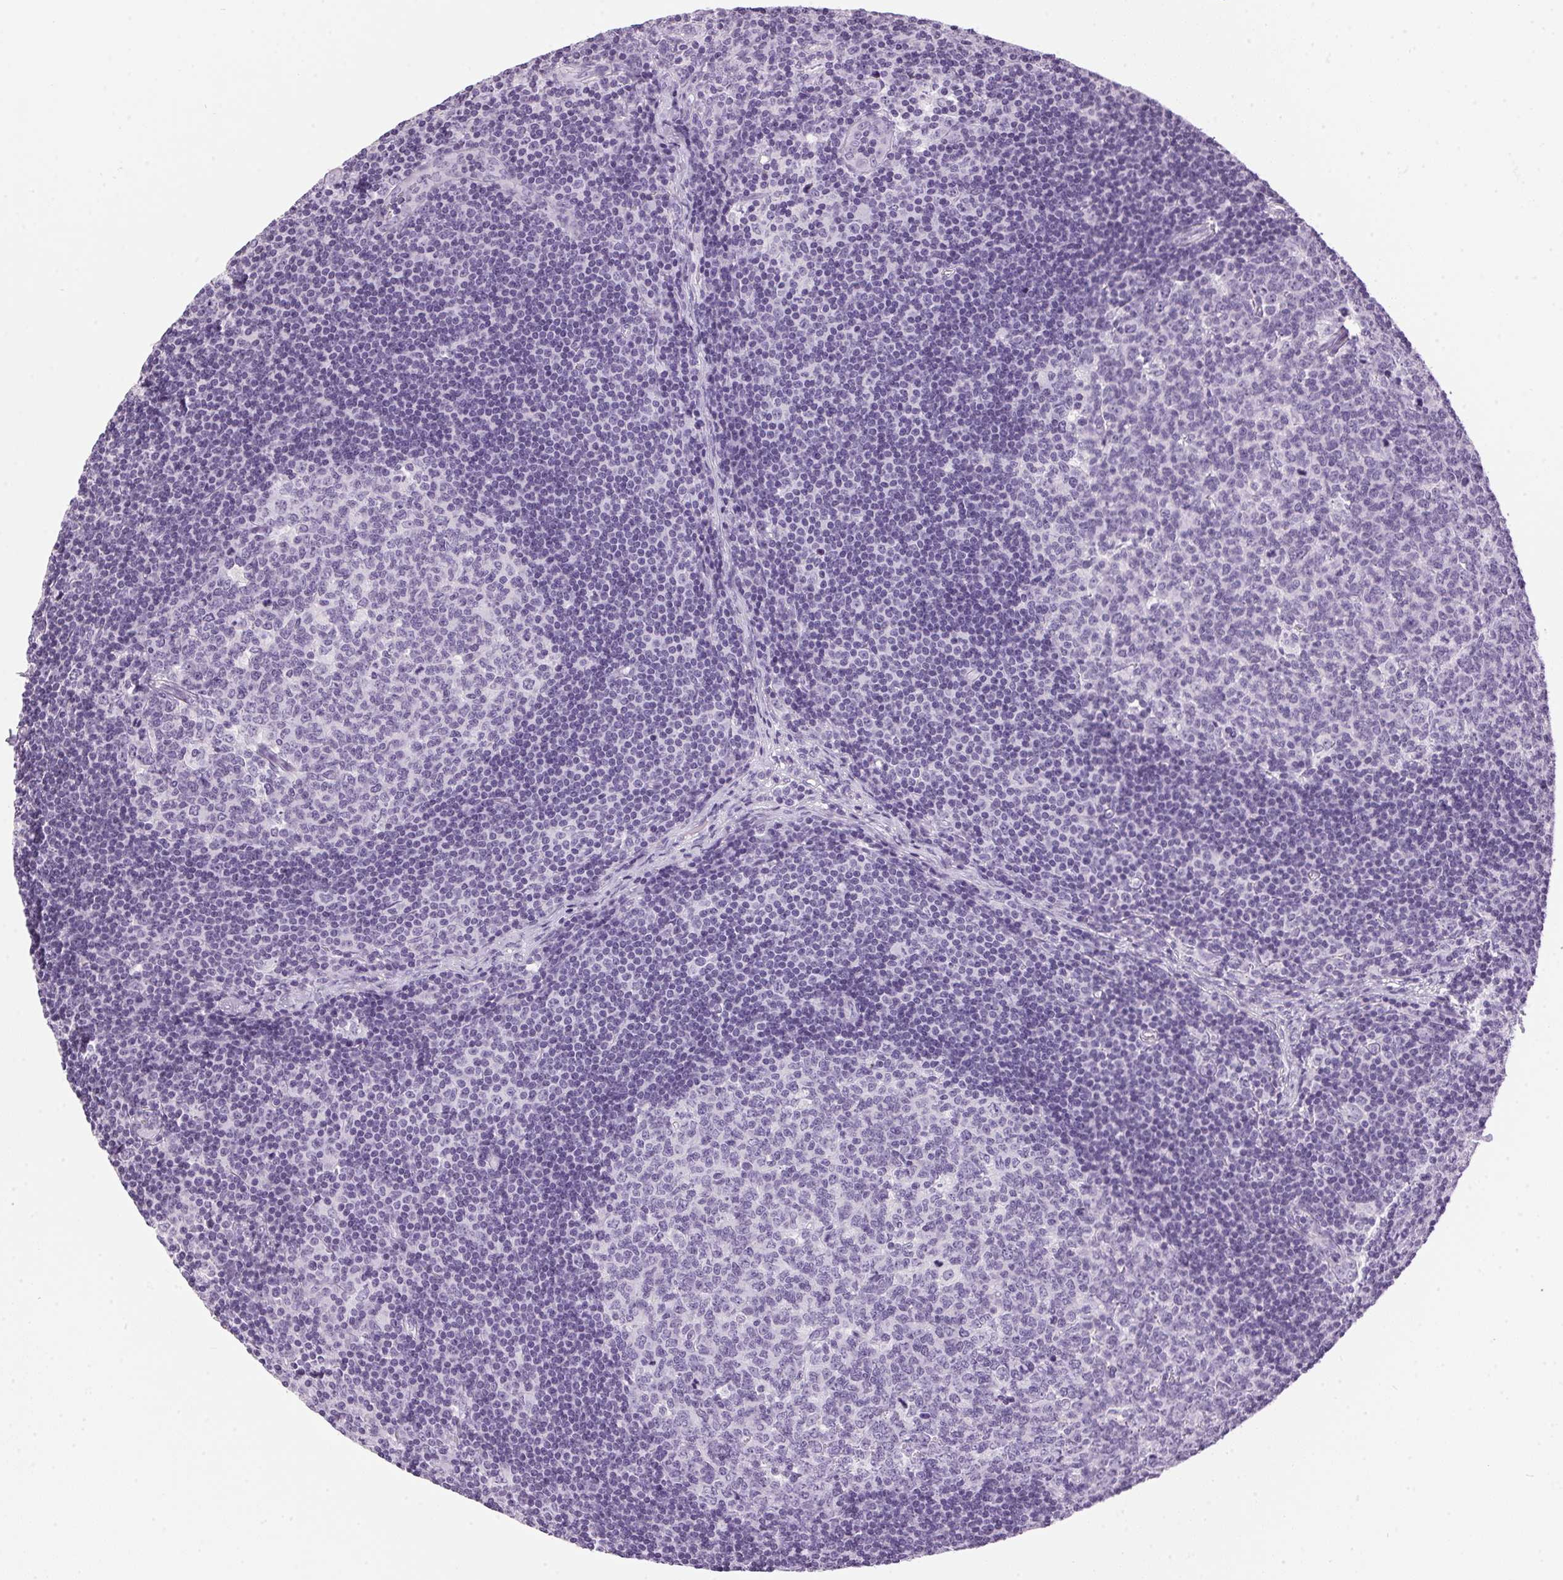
{"staining": {"intensity": "negative", "quantity": "none", "location": "none"}, "tissue": "lymph node", "cell_type": "Germinal center cells", "image_type": "normal", "snomed": [{"axis": "morphology", "description": "Normal tissue, NOS"}, {"axis": "topography", "description": "Lymph node"}], "caption": "Immunohistochemical staining of unremarkable lymph node reveals no significant staining in germinal center cells. (IHC, brightfield microscopy, high magnification).", "gene": "SP7", "patient": {"sex": "female", "age": 41}}